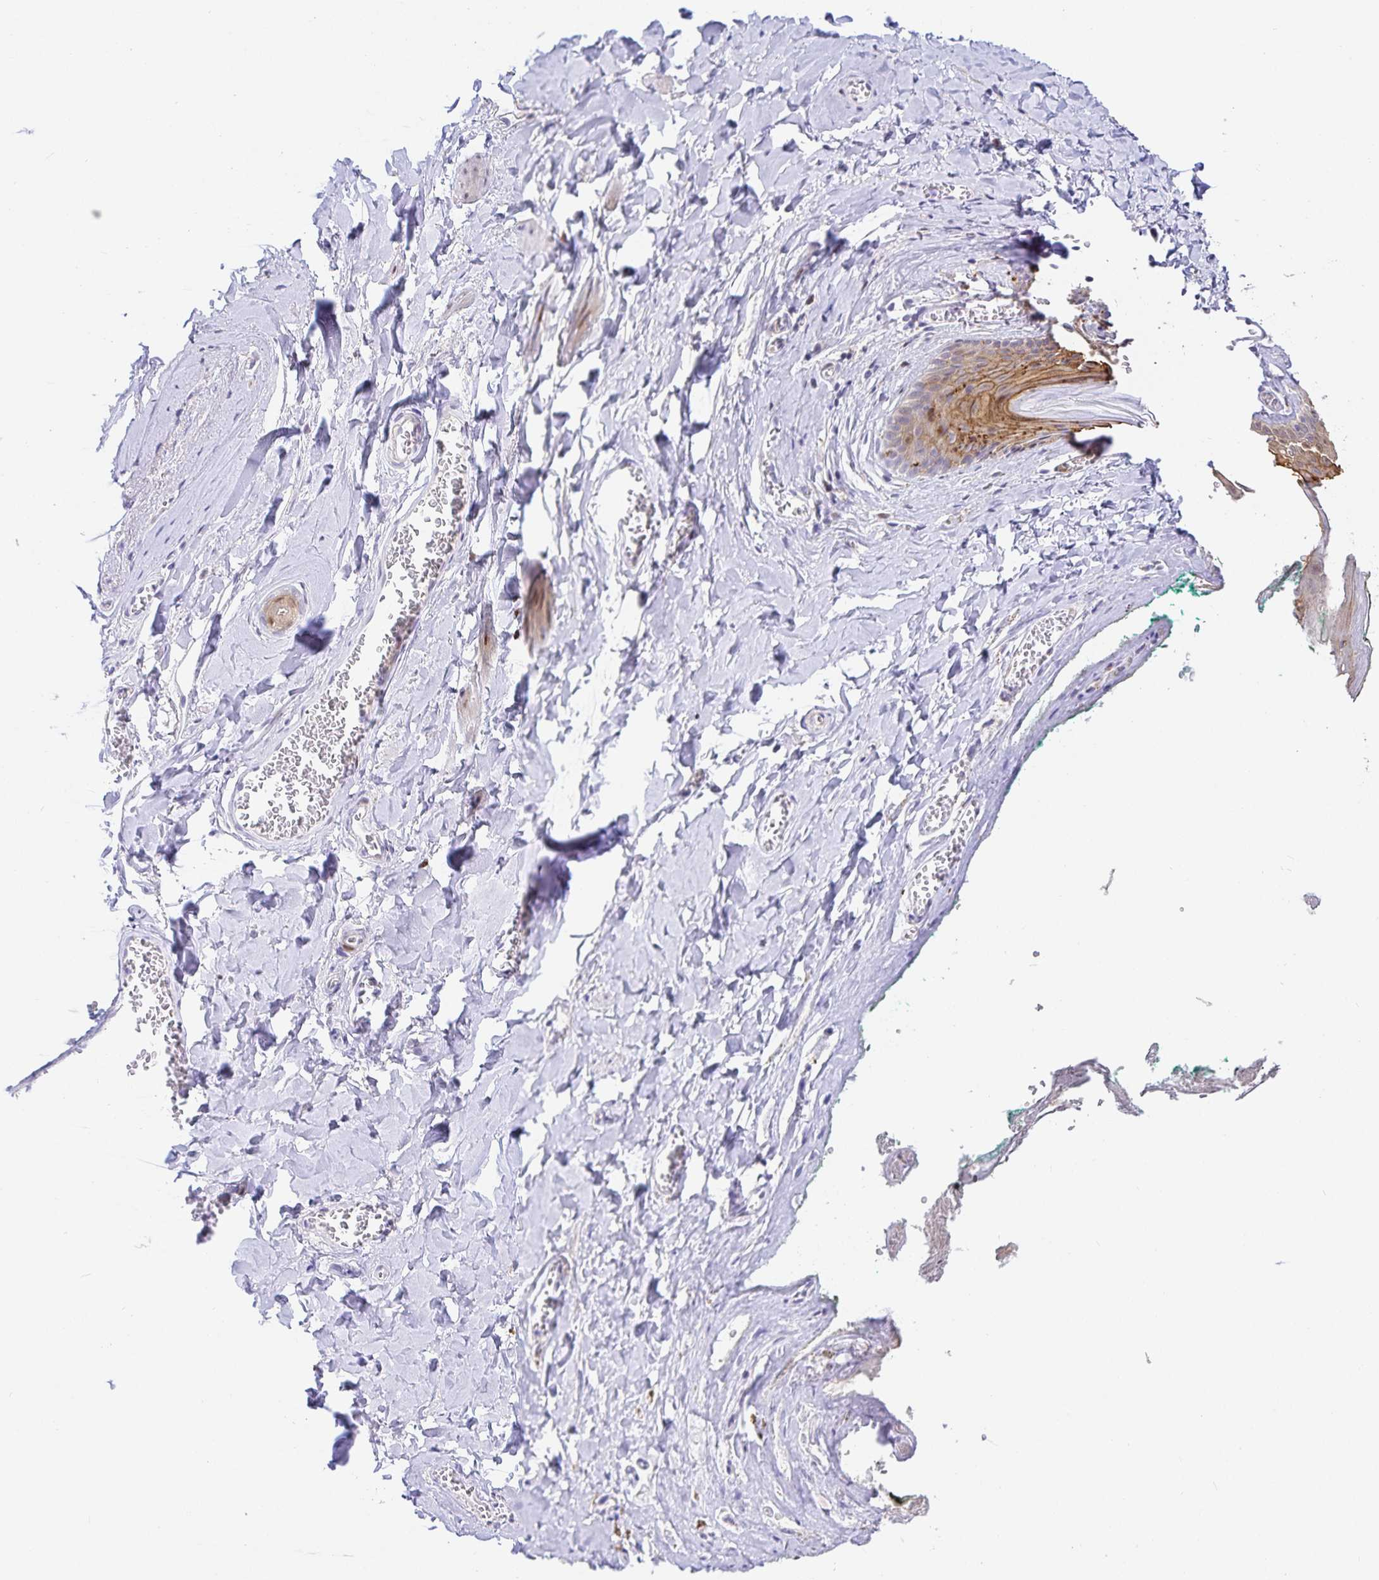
{"staining": {"intensity": "weak", "quantity": "25%-75%", "location": "cytoplasmic/membranous,nuclear"}, "tissue": "skin", "cell_type": "Epidermal cells", "image_type": "normal", "snomed": [{"axis": "morphology", "description": "Normal tissue, NOS"}, {"axis": "topography", "description": "Vulva"}, {"axis": "topography", "description": "Peripheral nerve tissue"}], "caption": "Immunohistochemical staining of benign skin demonstrates low levels of weak cytoplasmic/membranous,nuclear staining in about 25%-75% of epidermal cells.", "gene": "KBTBD13", "patient": {"sex": "female", "age": 66}}